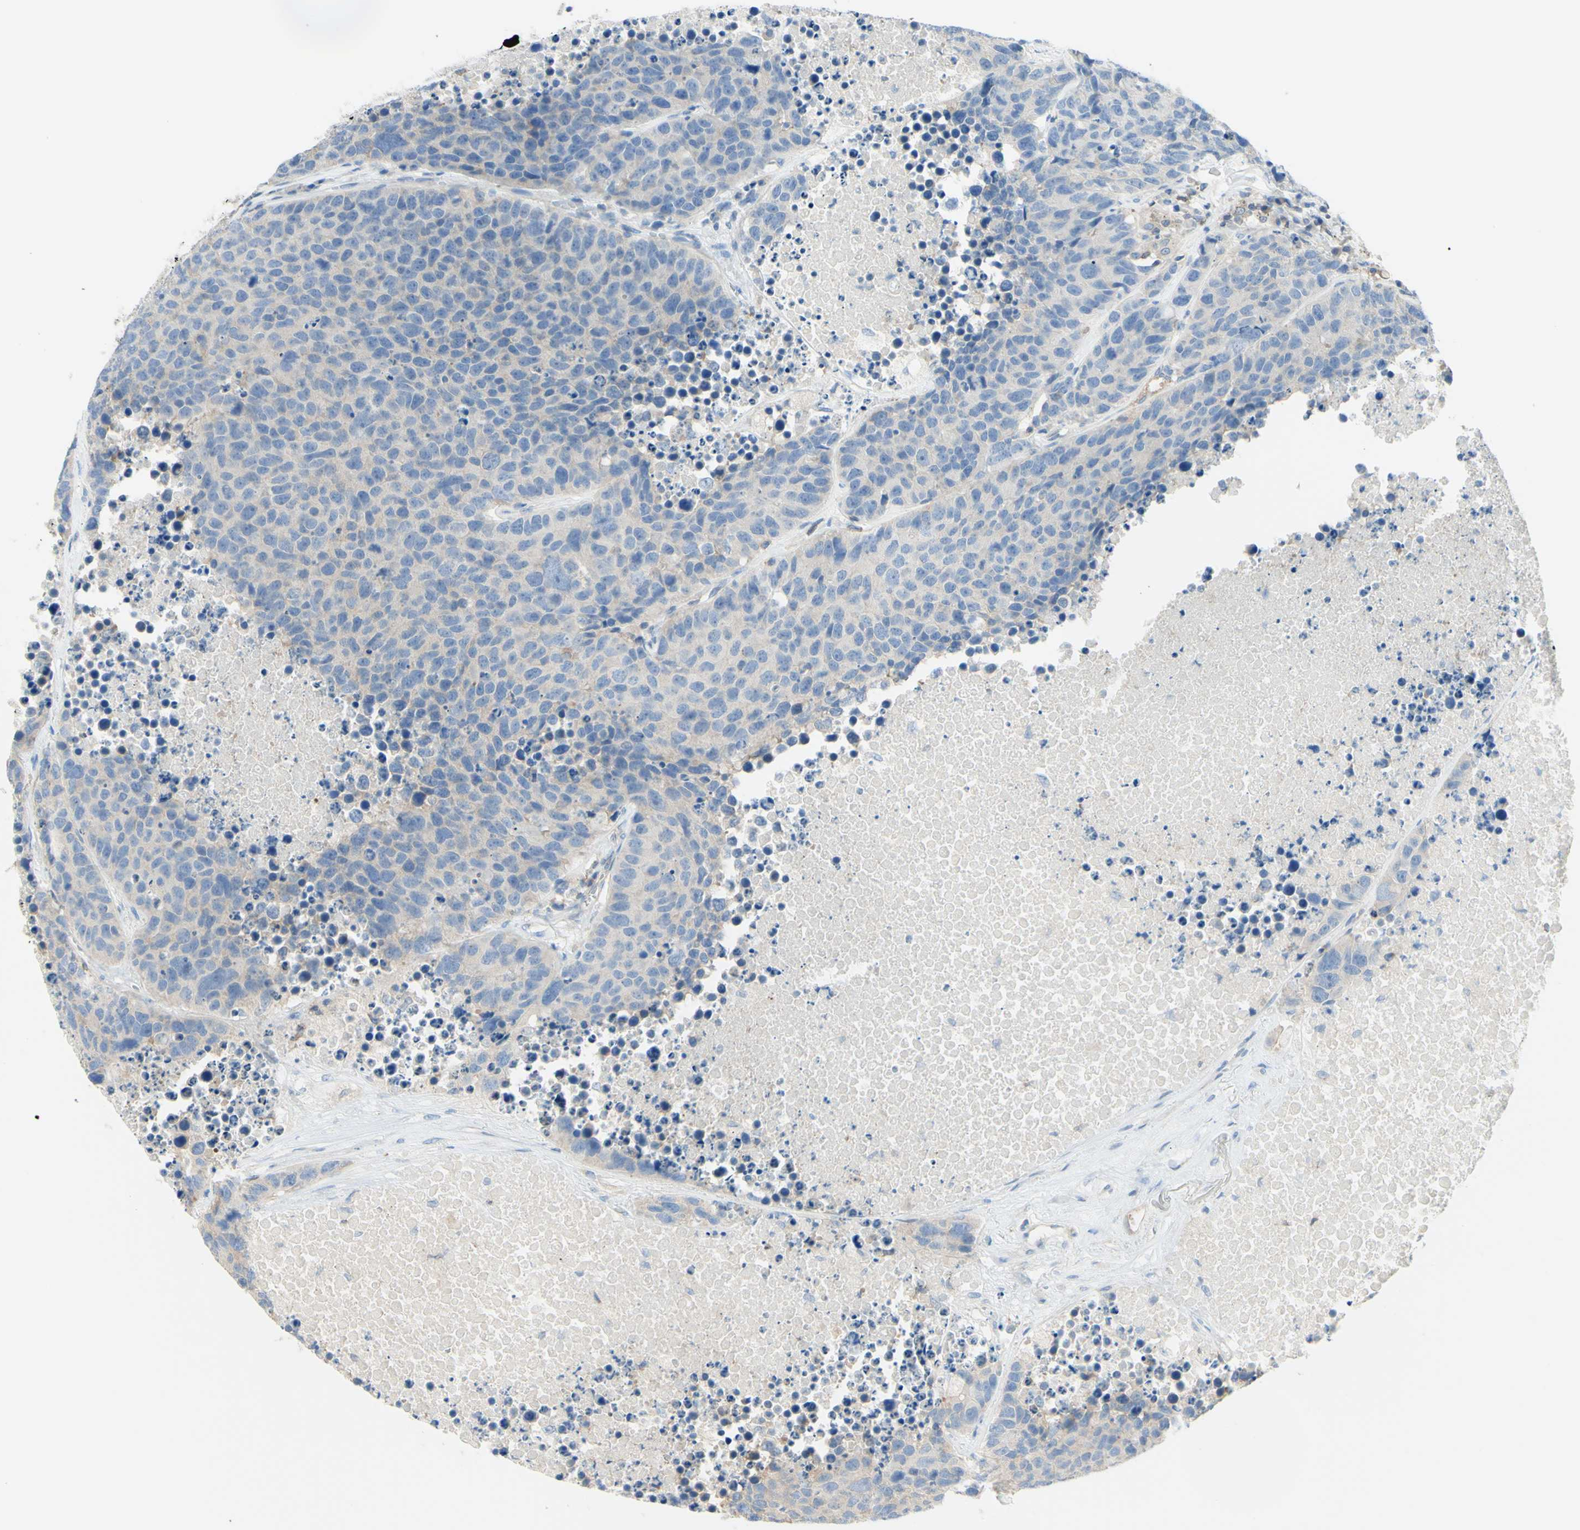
{"staining": {"intensity": "weak", "quantity": "<25%", "location": "cytoplasmic/membranous"}, "tissue": "carcinoid", "cell_type": "Tumor cells", "image_type": "cancer", "snomed": [{"axis": "morphology", "description": "Carcinoid, malignant, NOS"}, {"axis": "topography", "description": "Lung"}], "caption": "Photomicrograph shows no protein staining in tumor cells of carcinoid tissue.", "gene": "MTM1", "patient": {"sex": "male", "age": 60}}